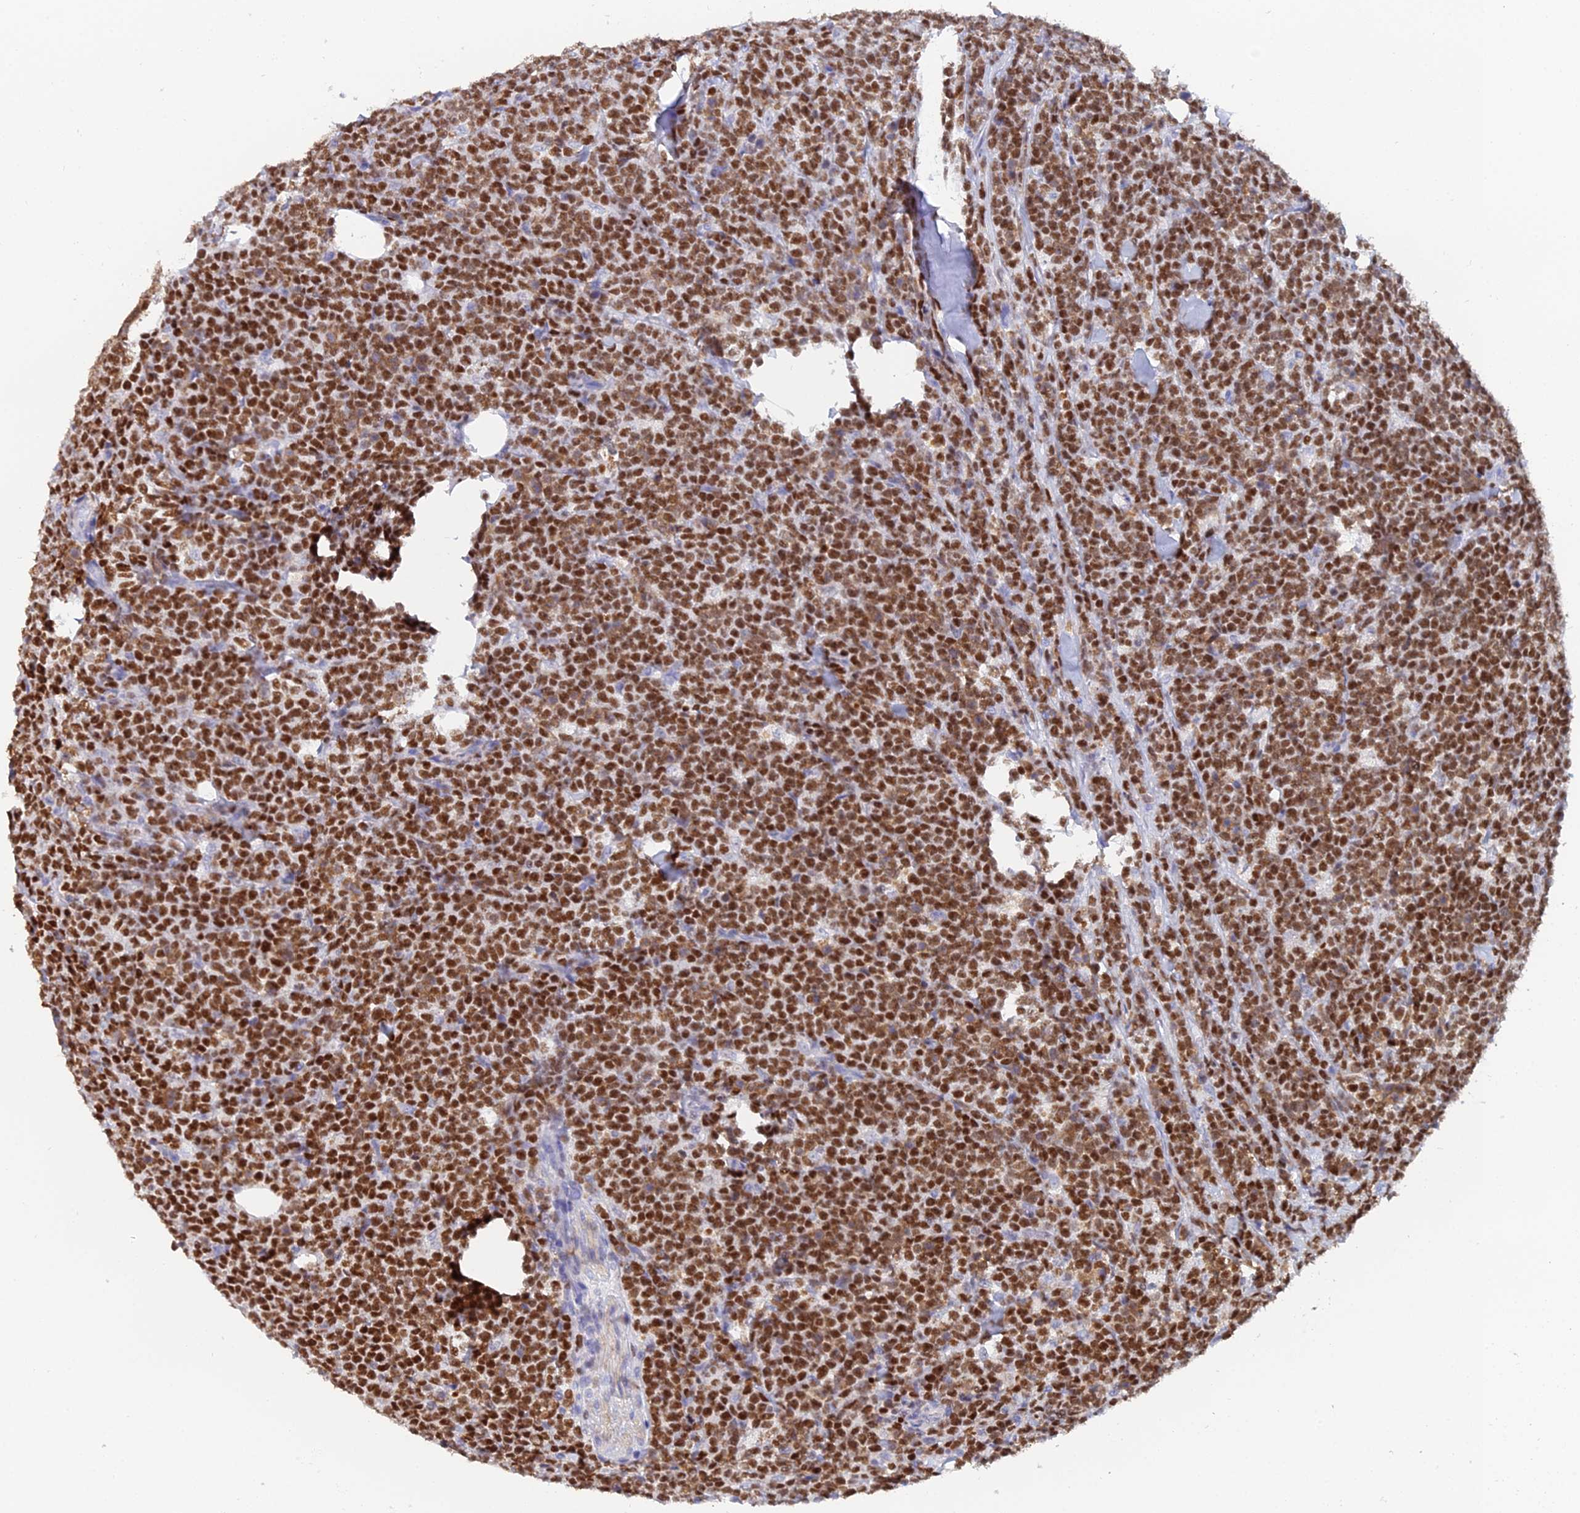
{"staining": {"intensity": "strong", "quantity": ">75%", "location": "nuclear"}, "tissue": "lymphoma", "cell_type": "Tumor cells", "image_type": "cancer", "snomed": [{"axis": "morphology", "description": "Malignant lymphoma, non-Hodgkin's type, High grade"}, {"axis": "topography", "description": "Small intestine"}], "caption": "Immunohistochemistry (IHC) (DAB (3,3'-diaminobenzidine)) staining of high-grade malignant lymphoma, non-Hodgkin's type demonstrates strong nuclear protein staining in about >75% of tumor cells.", "gene": "MCM2", "patient": {"sex": "male", "age": 8}}